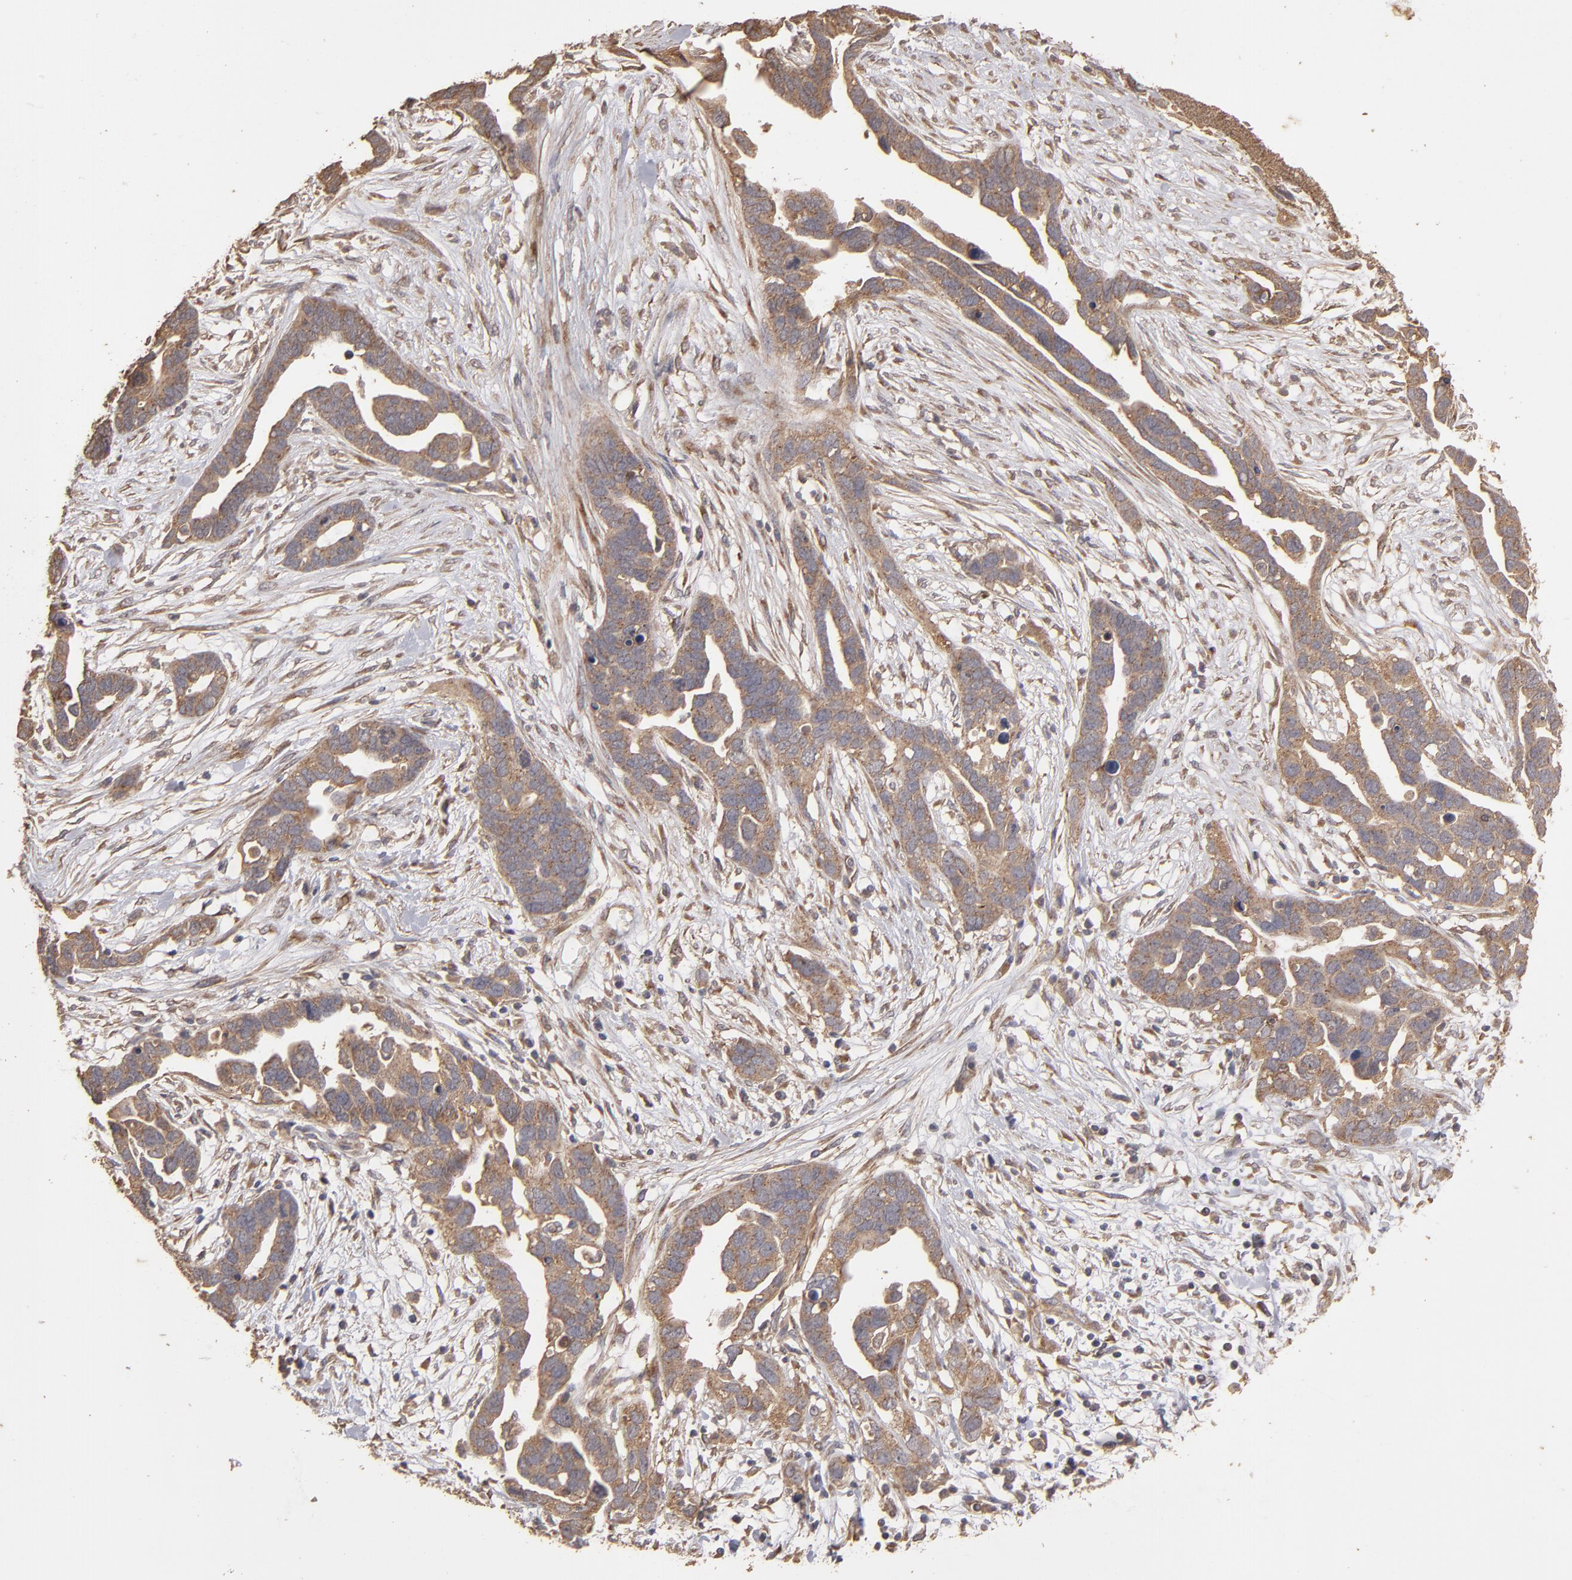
{"staining": {"intensity": "moderate", "quantity": ">75%", "location": "cytoplasmic/membranous"}, "tissue": "ovarian cancer", "cell_type": "Tumor cells", "image_type": "cancer", "snomed": [{"axis": "morphology", "description": "Cystadenocarcinoma, serous, NOS"}, {"axis": "topography", "description": "Ovary"}], "caption": "A brown stain shows moderate cytoplasmic/membranous staining of a protein in human serous cystadenocarcinoma (ovarian) tumor cells.", "gene": "MMP2", "patient": {"sex": "female", "age": 54}}